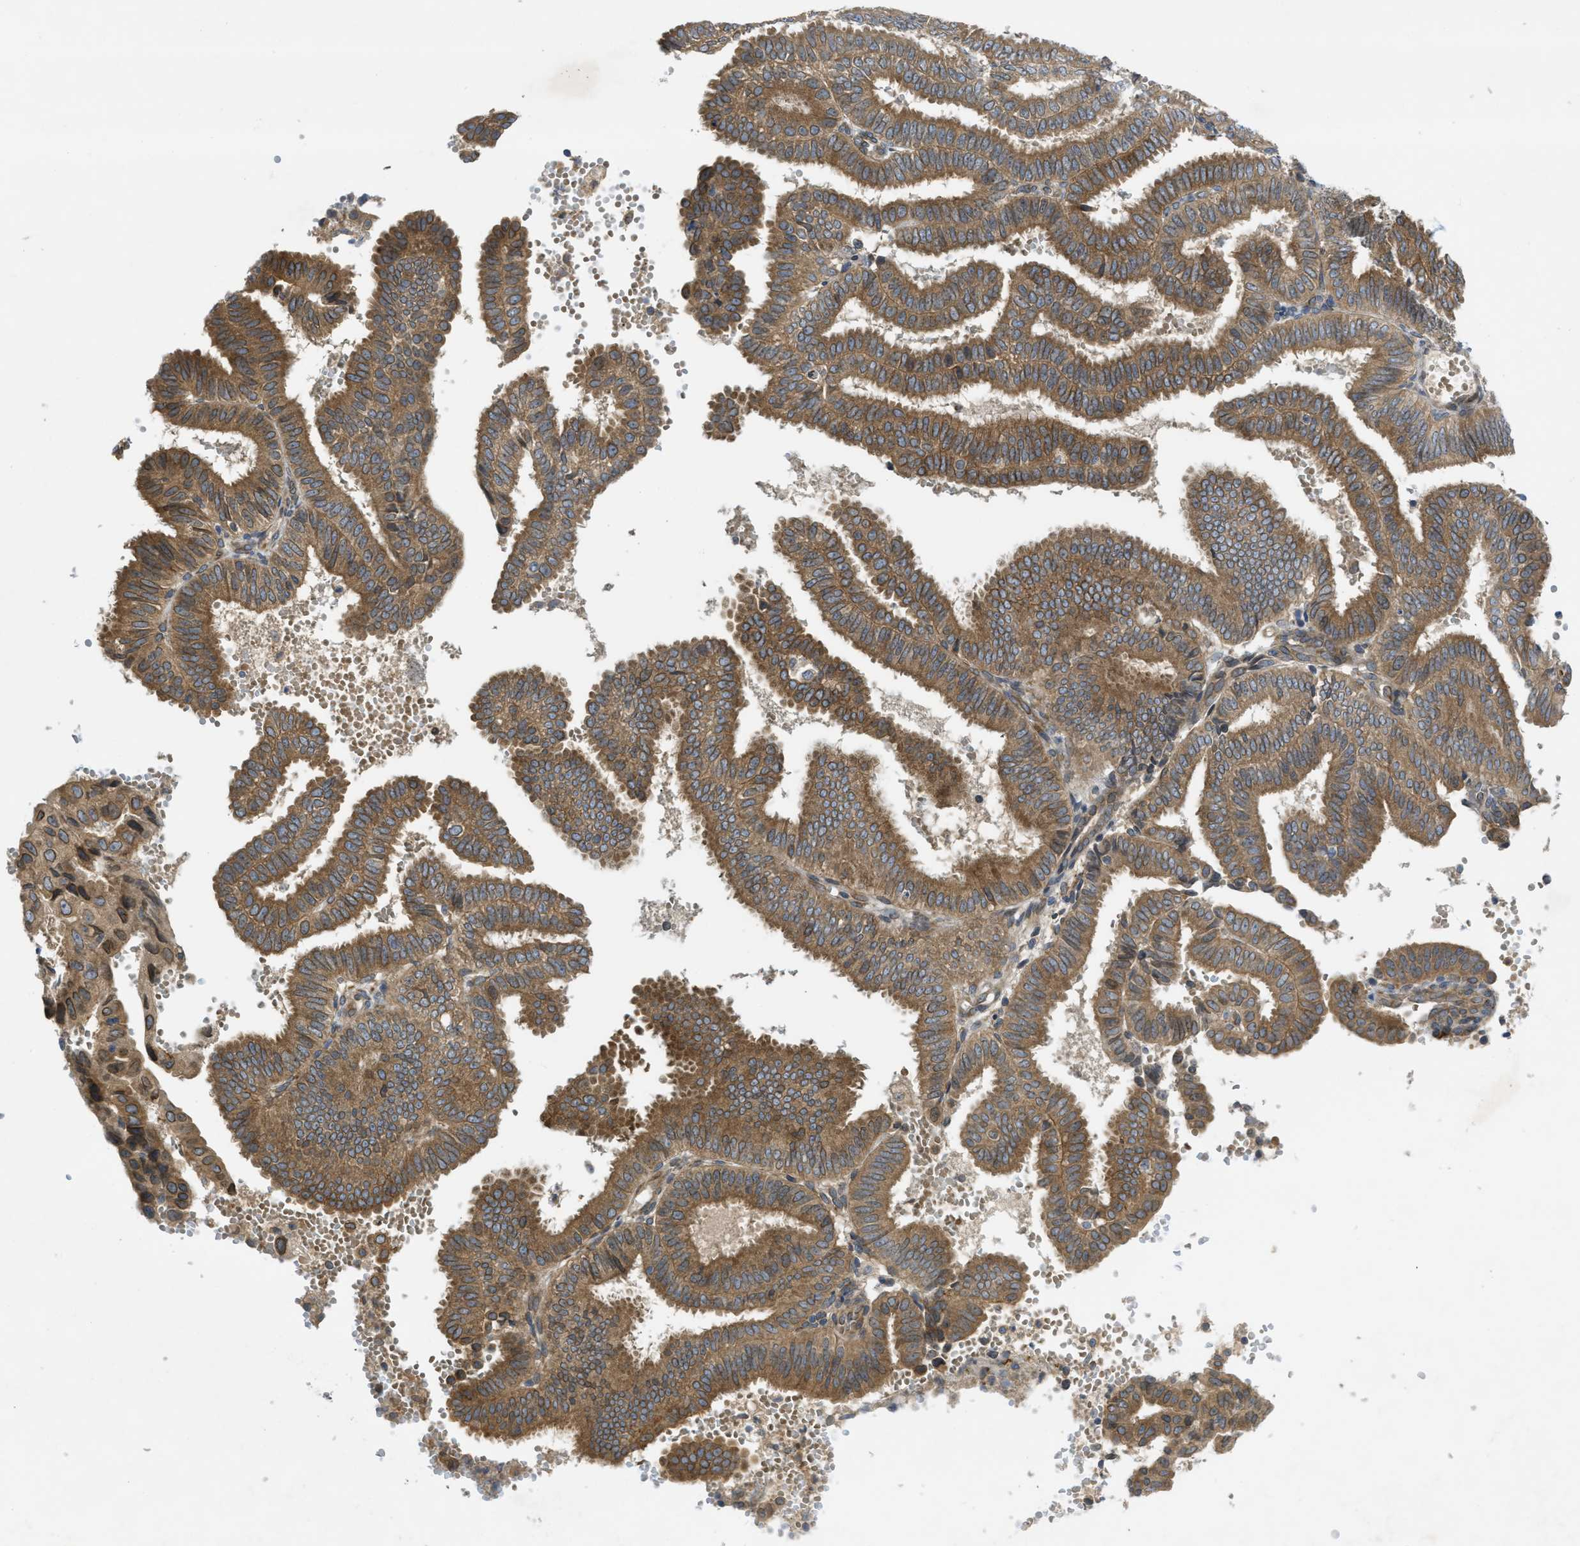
{"staining": {"intensity": "moderate", "quantity": ">75%", "location": "cytoplasmic/membranous"}, "tissue": "endometrial cancer", "cell_type": "Tumor cells", "image_type": "cancer", "snomed": [{"axis": "morphology", "description": "Adenocarcinoma, NOS"}, {"axis": "topography", "description": "Endometrium"}], "caption": "Tumor cells display medium levels of moderate cytoplasmic/membranous positivity in approximately >75% of cells in human endometrial cancer.", "gene": "EIF2AK3", "patient": {"sex": "female", "age": 58}}